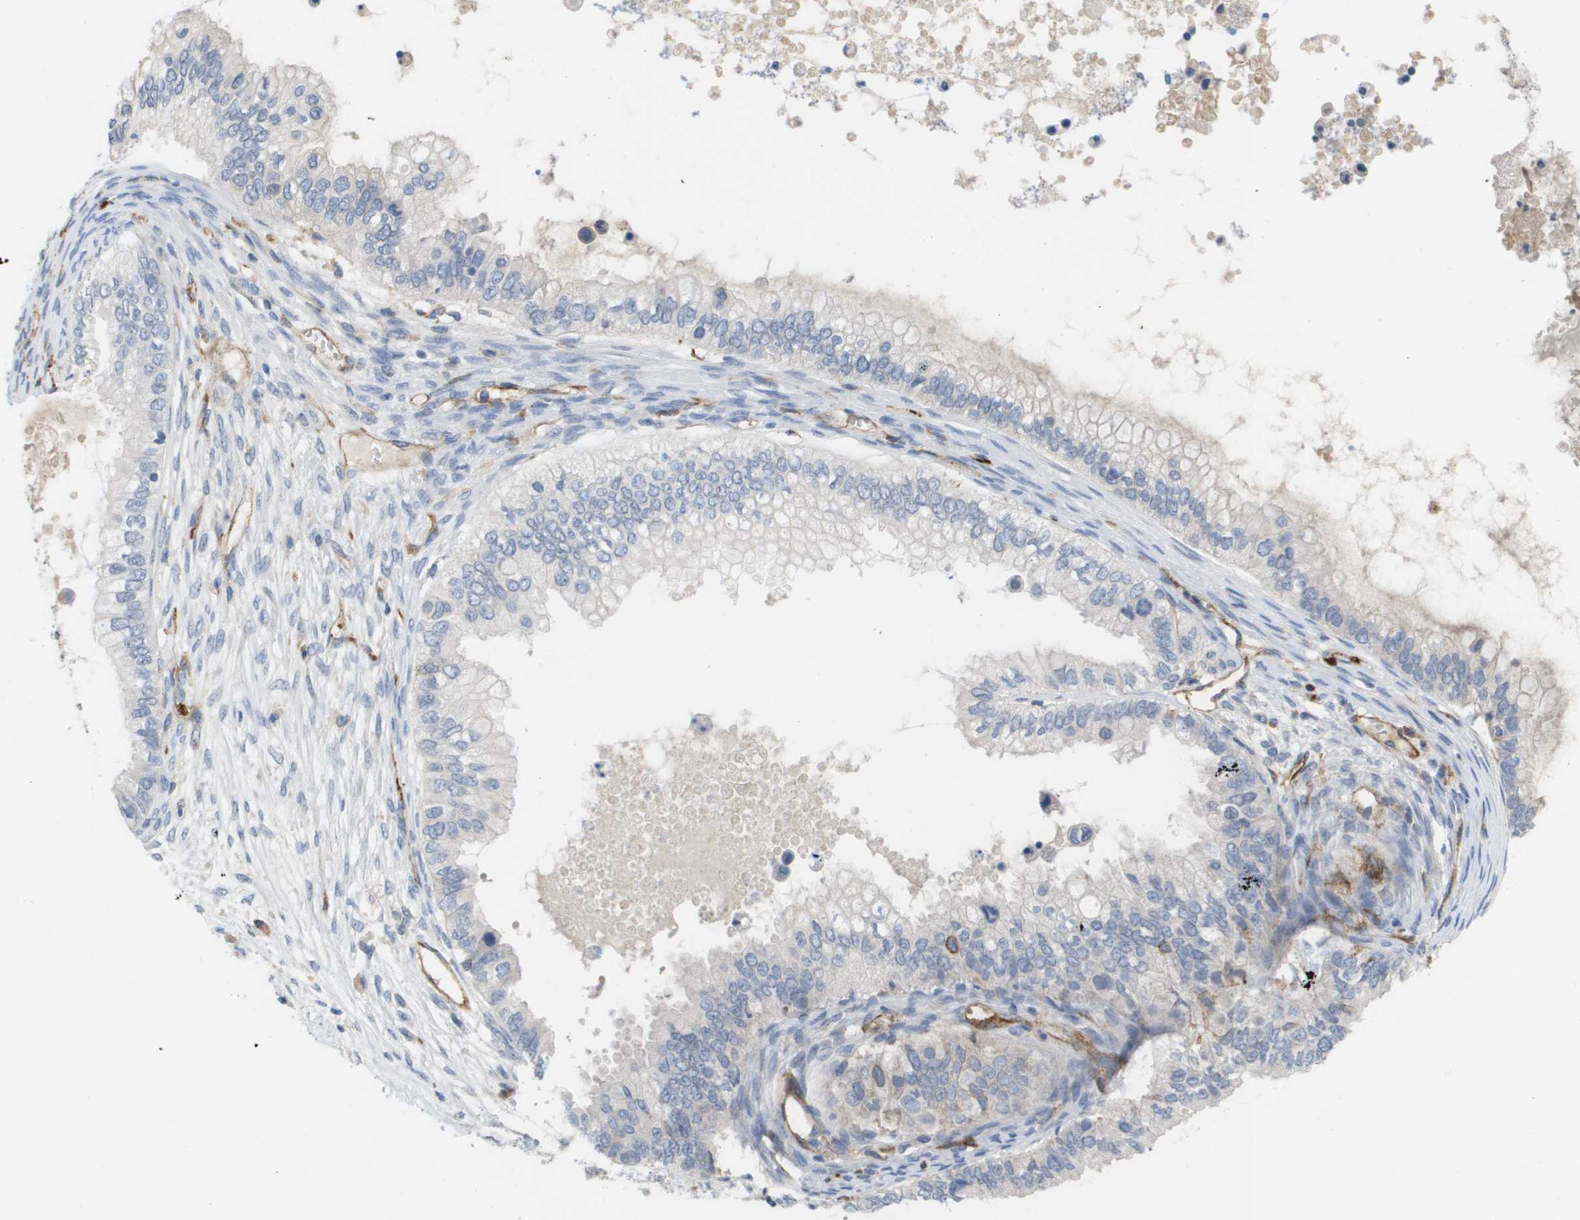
{"staining": {"intensity": "negative", "quantity": "none", "location": "none"}, "tissue": "ovarian cancer", "cell_type": "Tumor cells", "image_type": "cancer", "snomed": [{"axis": "morphology", "description": "Cystadenocarcinoma, mucinous, NOS"}, {"axis": "topography", "description": "Ovary"}], "caption": "High magnification brightfield microscopy of ovarian cancer stained with DAB (brown) and counterstained with hematoxylin (blue): tumor cells show no significant expression.", "gene": "ANGPT2", "patient": {"sex": "female", "age": 80}}